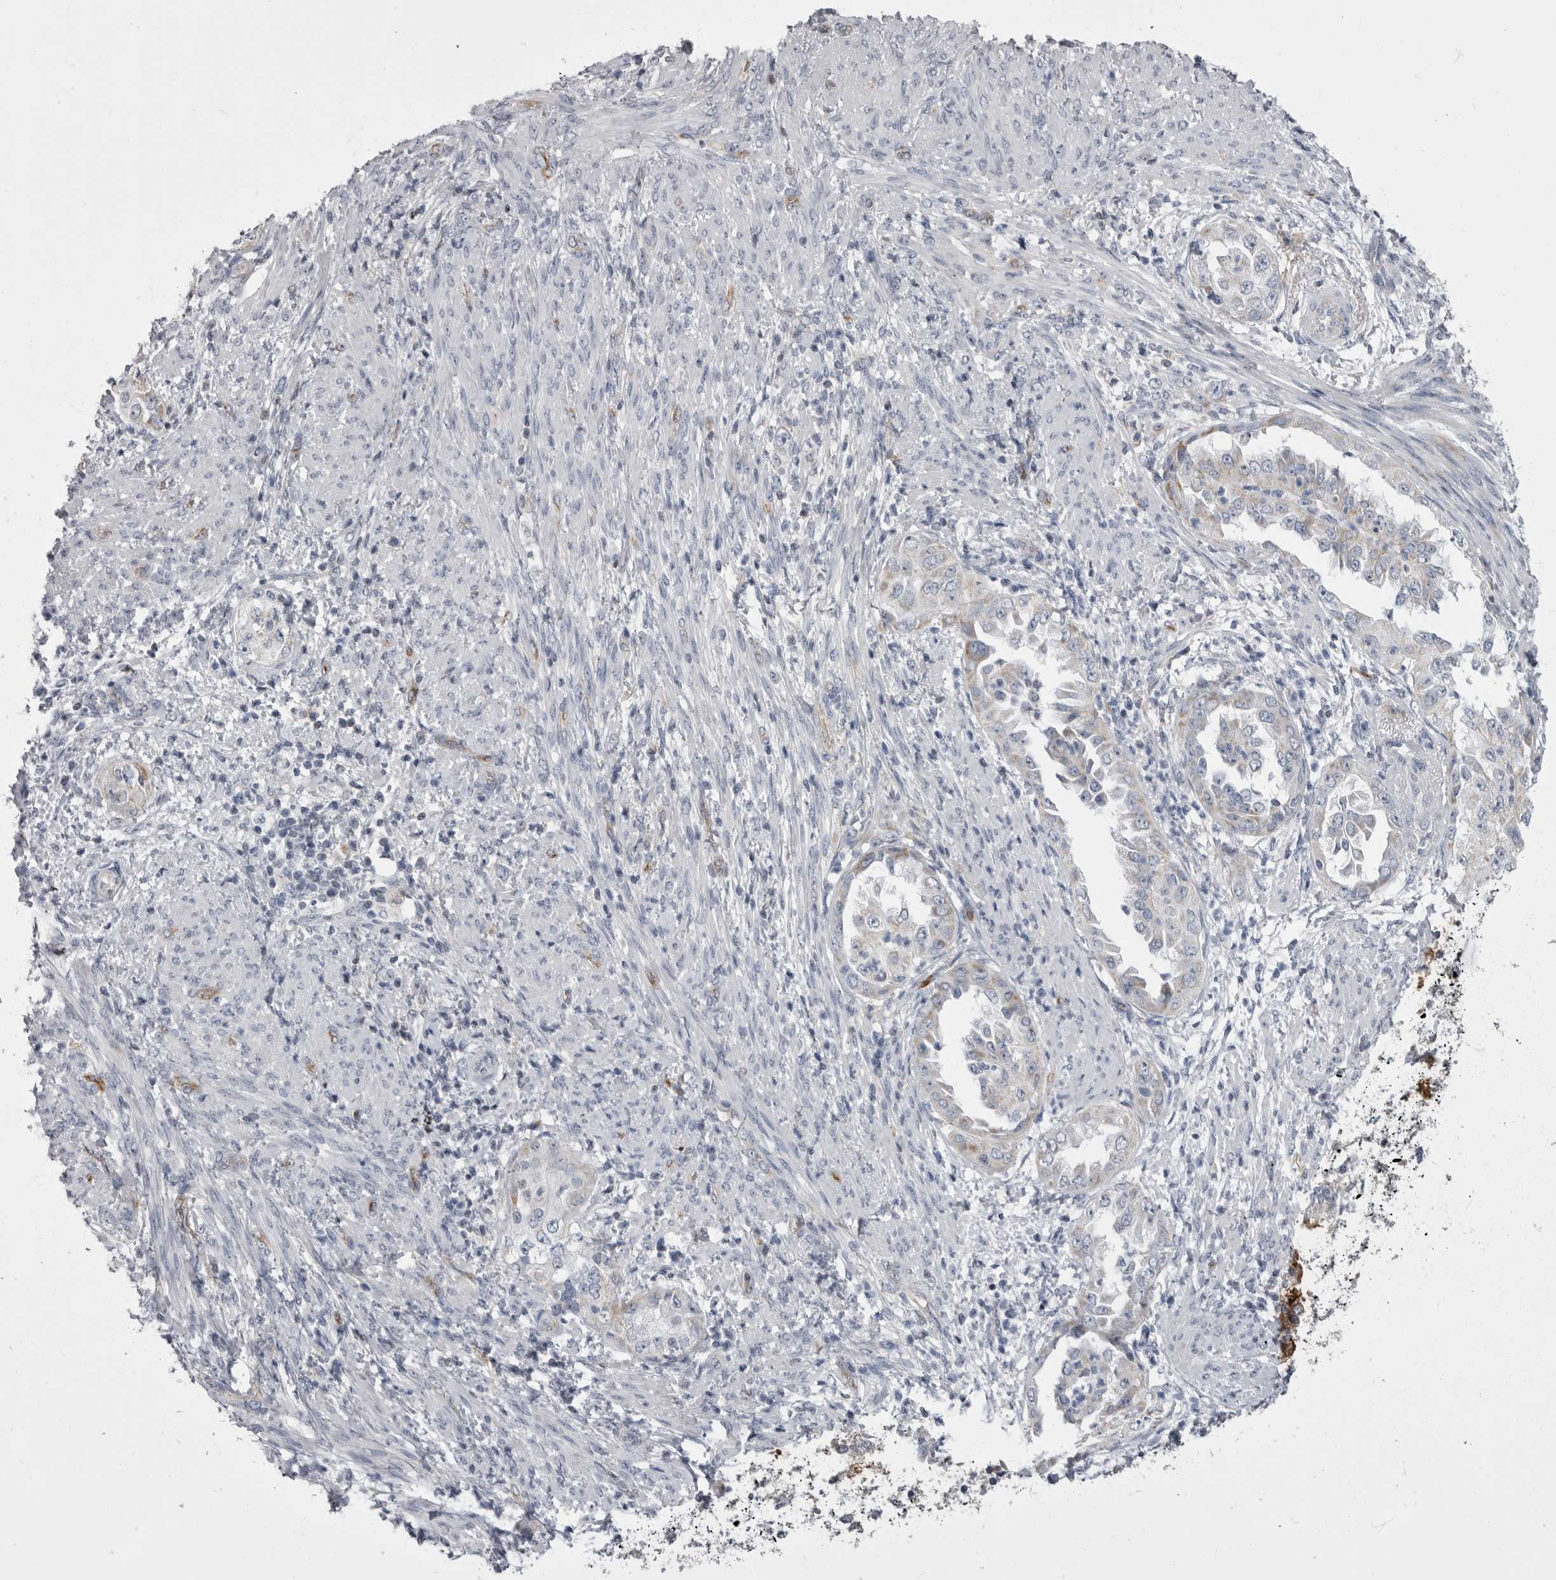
{"staining": {"intensity": "moderate", "quantity": "25%-75%", "location": "cytoplasmic/membranous"}, "tissue": "endometrial cancer", "cell_type": "Tumor cells", "image_type": "cancer", "snomed": [{"axis": "morphology", "description": "Adenocarcinoma, NOS"}, {"axis": "topography", "description": "Endometrium"}], "caption": "Immunohistochemistry (DAB) staining of endometrial cancer reveals moderate cytoplasmic/membranous protein expression in about 25%-75% of tumor cells. The staining was performed using DAB (3,3'-diaminobenzidine) to visualize the protein expression in brown, while the nuclei were stained in blue with hematoxylin (Magnification: 20x).", "gene": "OPLAH", "patient": {"sex": "female", "age": 85}}